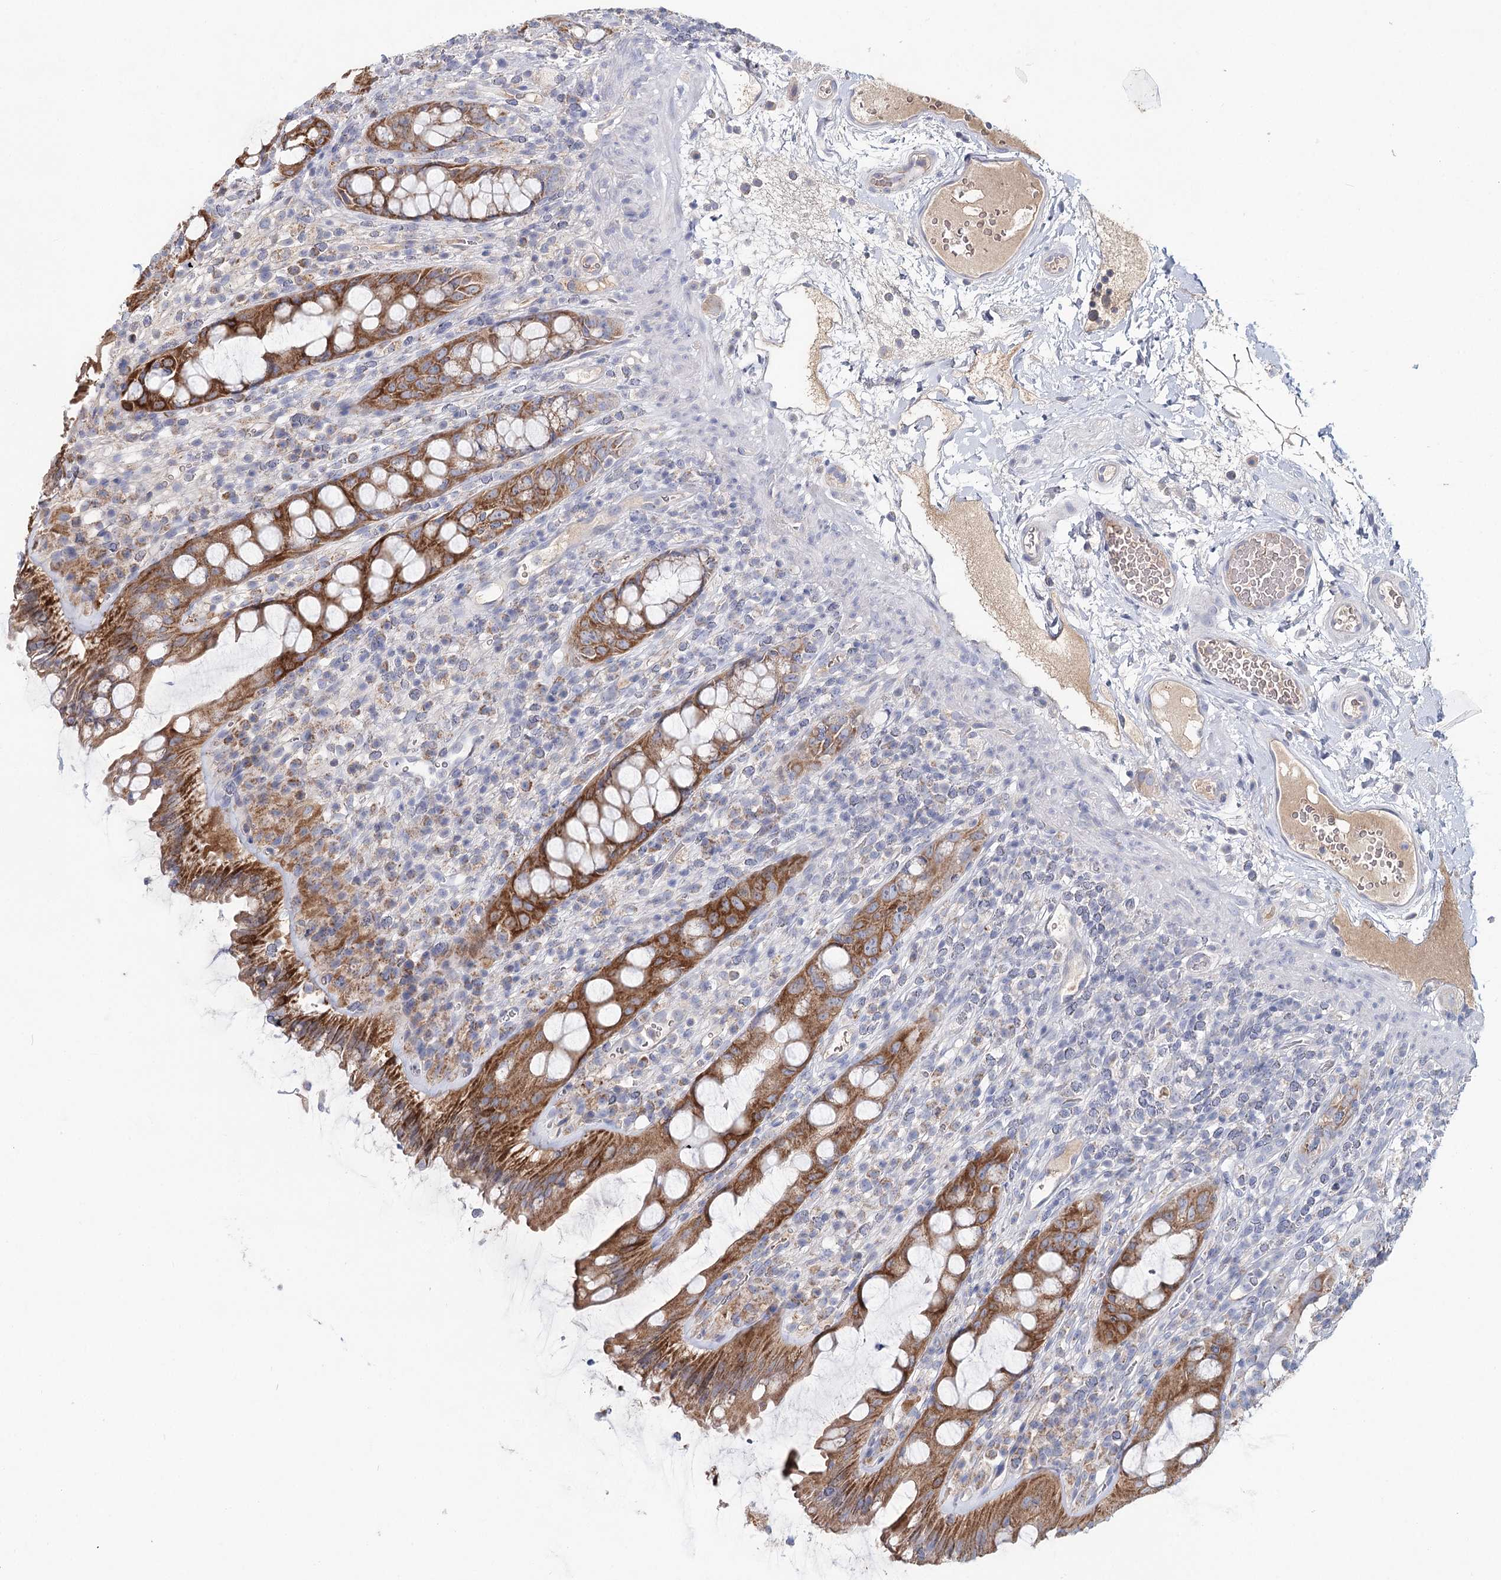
{"staining": {"intensity": "strong", "quantity": ">75%", "location": "cytoplasmic/membranous"}, "tissue": "rectum", "cell_type": "Glandular cells", "image_type": "normal", "snomed": [{"axis": "morphology", "description": "Normal tissue, NOS"}, {"axis": "topography", "description": "Rectum"}], "caption": "The immunohistochemical stain highlights strong cytoplasmic/membranous positivity in glandular cells of unremarkable rectum. (DAB (3,3'-diaminobenzidine) = brown stain, brightfield microscopy at high magnification).", "gene": "ARHGAP44", "patient": {"sex": "female", "age": 57}}